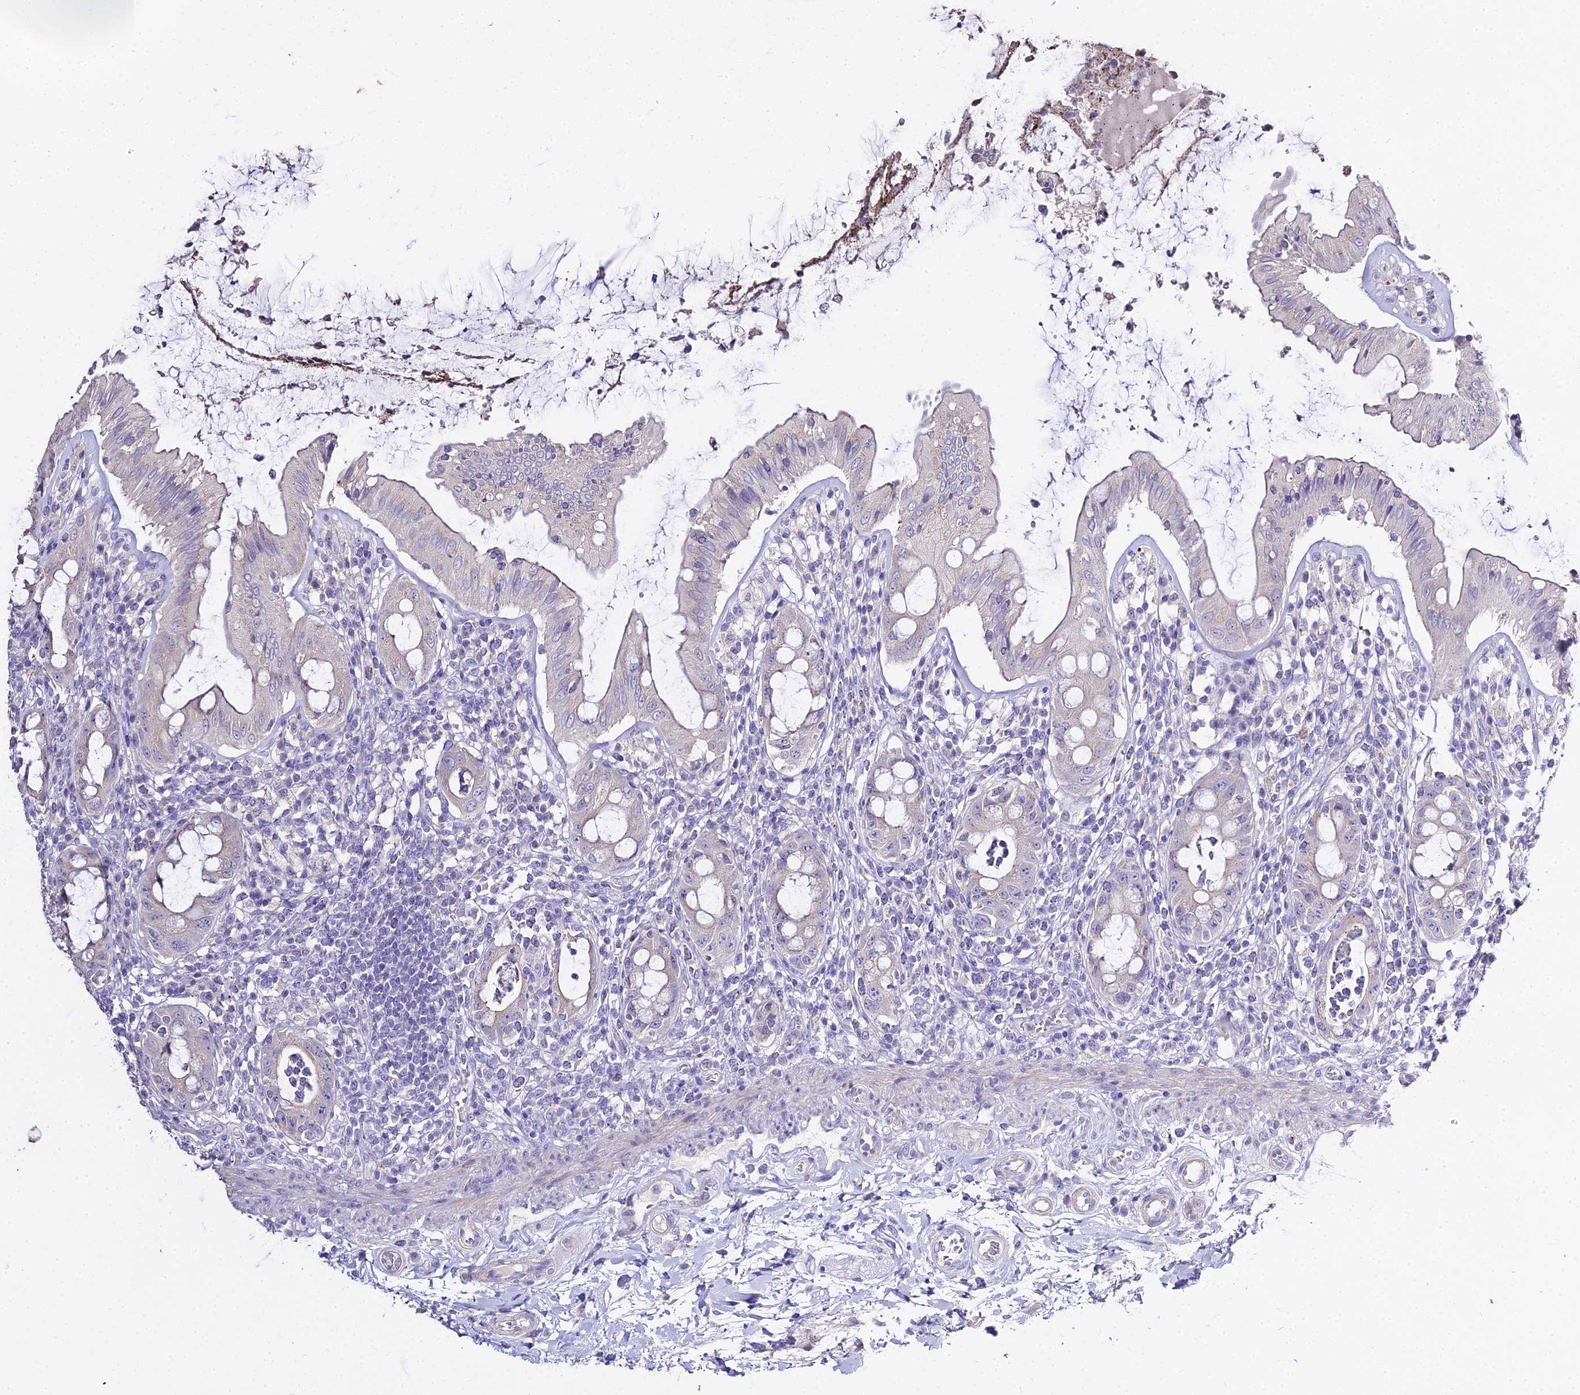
{"staining": {"intensity": "negative", "quantity": "none", "location": "none"}, "tissue": "rectum", "cell_type": "Glandular cells", "image_type": "normal", "snomed": [{"axis": "morphology", "description": "Normal tissue, NOS"}, {"axis": "topography", "description": "Rectum"}], "caption": "Image shows no significant protein staining in glandular cells of benign rectum.", "gene": "GLYAT", "patient": {"sex": "female", "age": 57}}